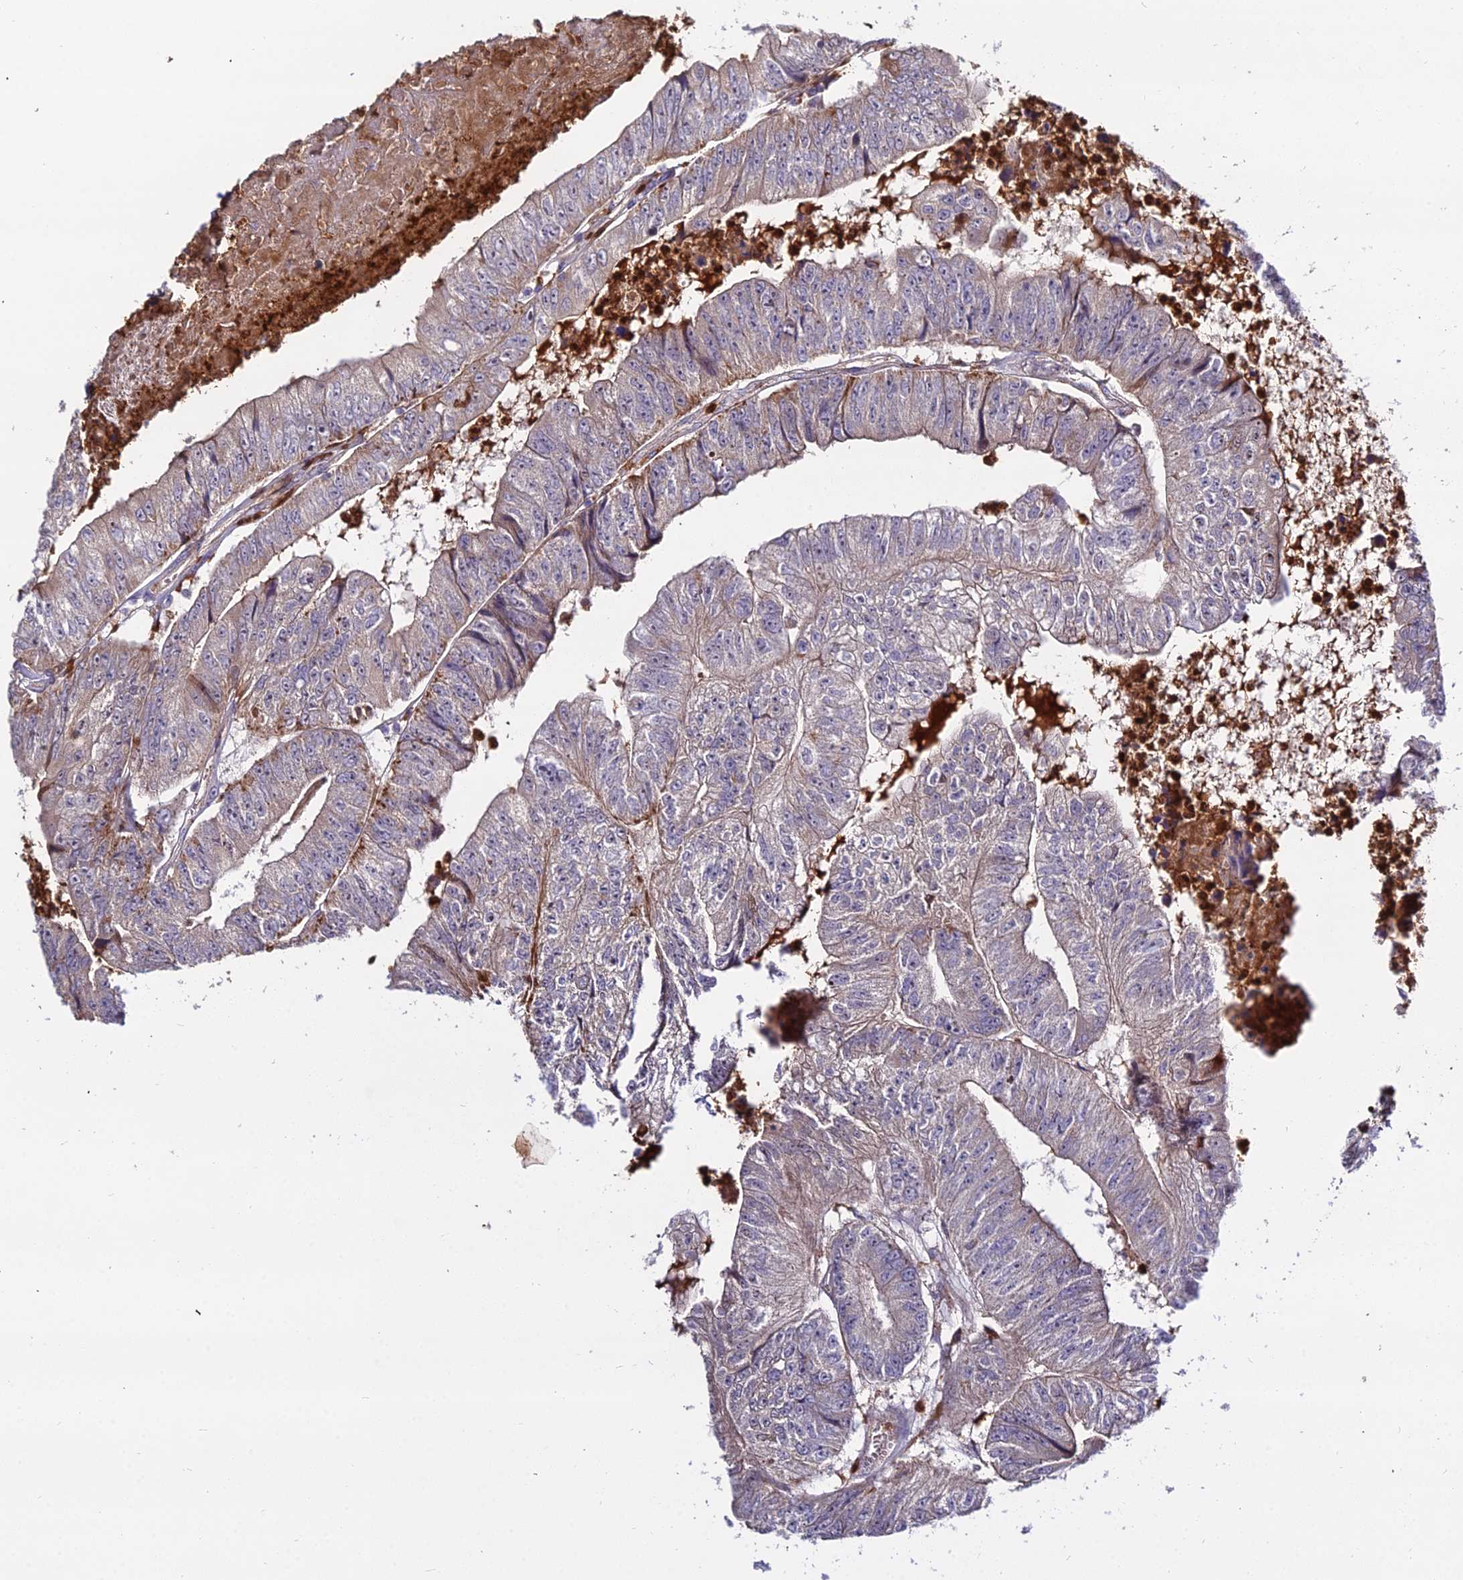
{"staining": {"intensity": "weak", "quantity": "<25%", "location": "cytoplasmic/membranous"}, "tissue": "colorectal cancer", "cell_type": "Tumor cells", "image_type": "cancer", "snomed": [{"axis": "morphology", "description": "Adenocarcinoma, NOS"}, {"axis": "topography", "description": "Colon"}], "caption": "Image shows no significant protein positivity in tumor cells of adenocarcinoma (colorectal).", "gene": "EID2", "patient": {"sex": "female", "age": 67}}